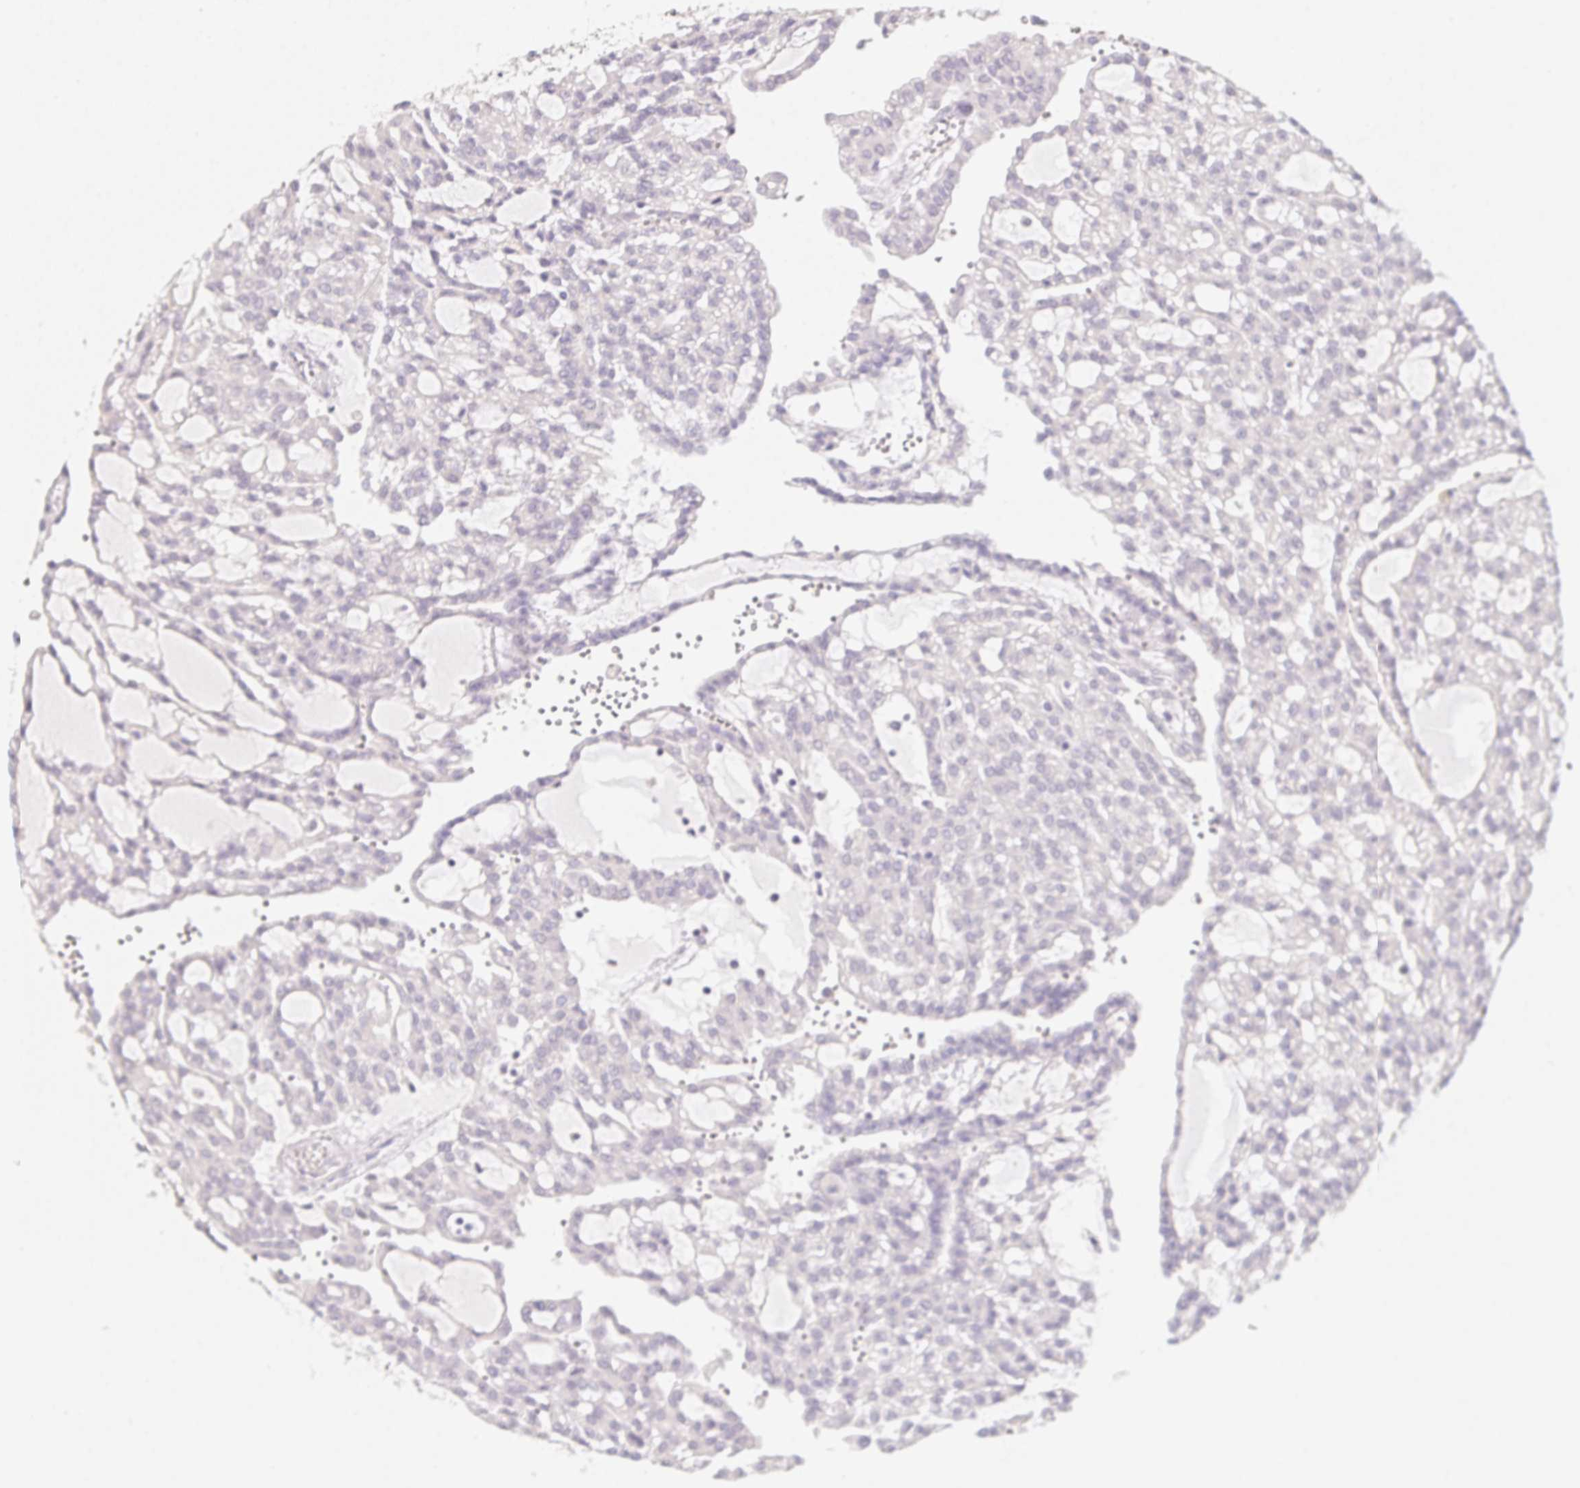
{"staining": {"intensity": "negative", "quantity": "none", "location": "none"}, "tissue": "renal cancer", "cell_type": "Tumor cells", "image_type": "cancer", "snomed": [{"axis": "morphology", "description": "Adenocarcinoma, NOS"}, {"axis": "topography", "description": "Kidney"}], "caption": "There is no significant expression in tumor cells of adenocarcinoma (renal).", "gene": "ZBBX", "patient": {"sex": "male", "age": 63}}